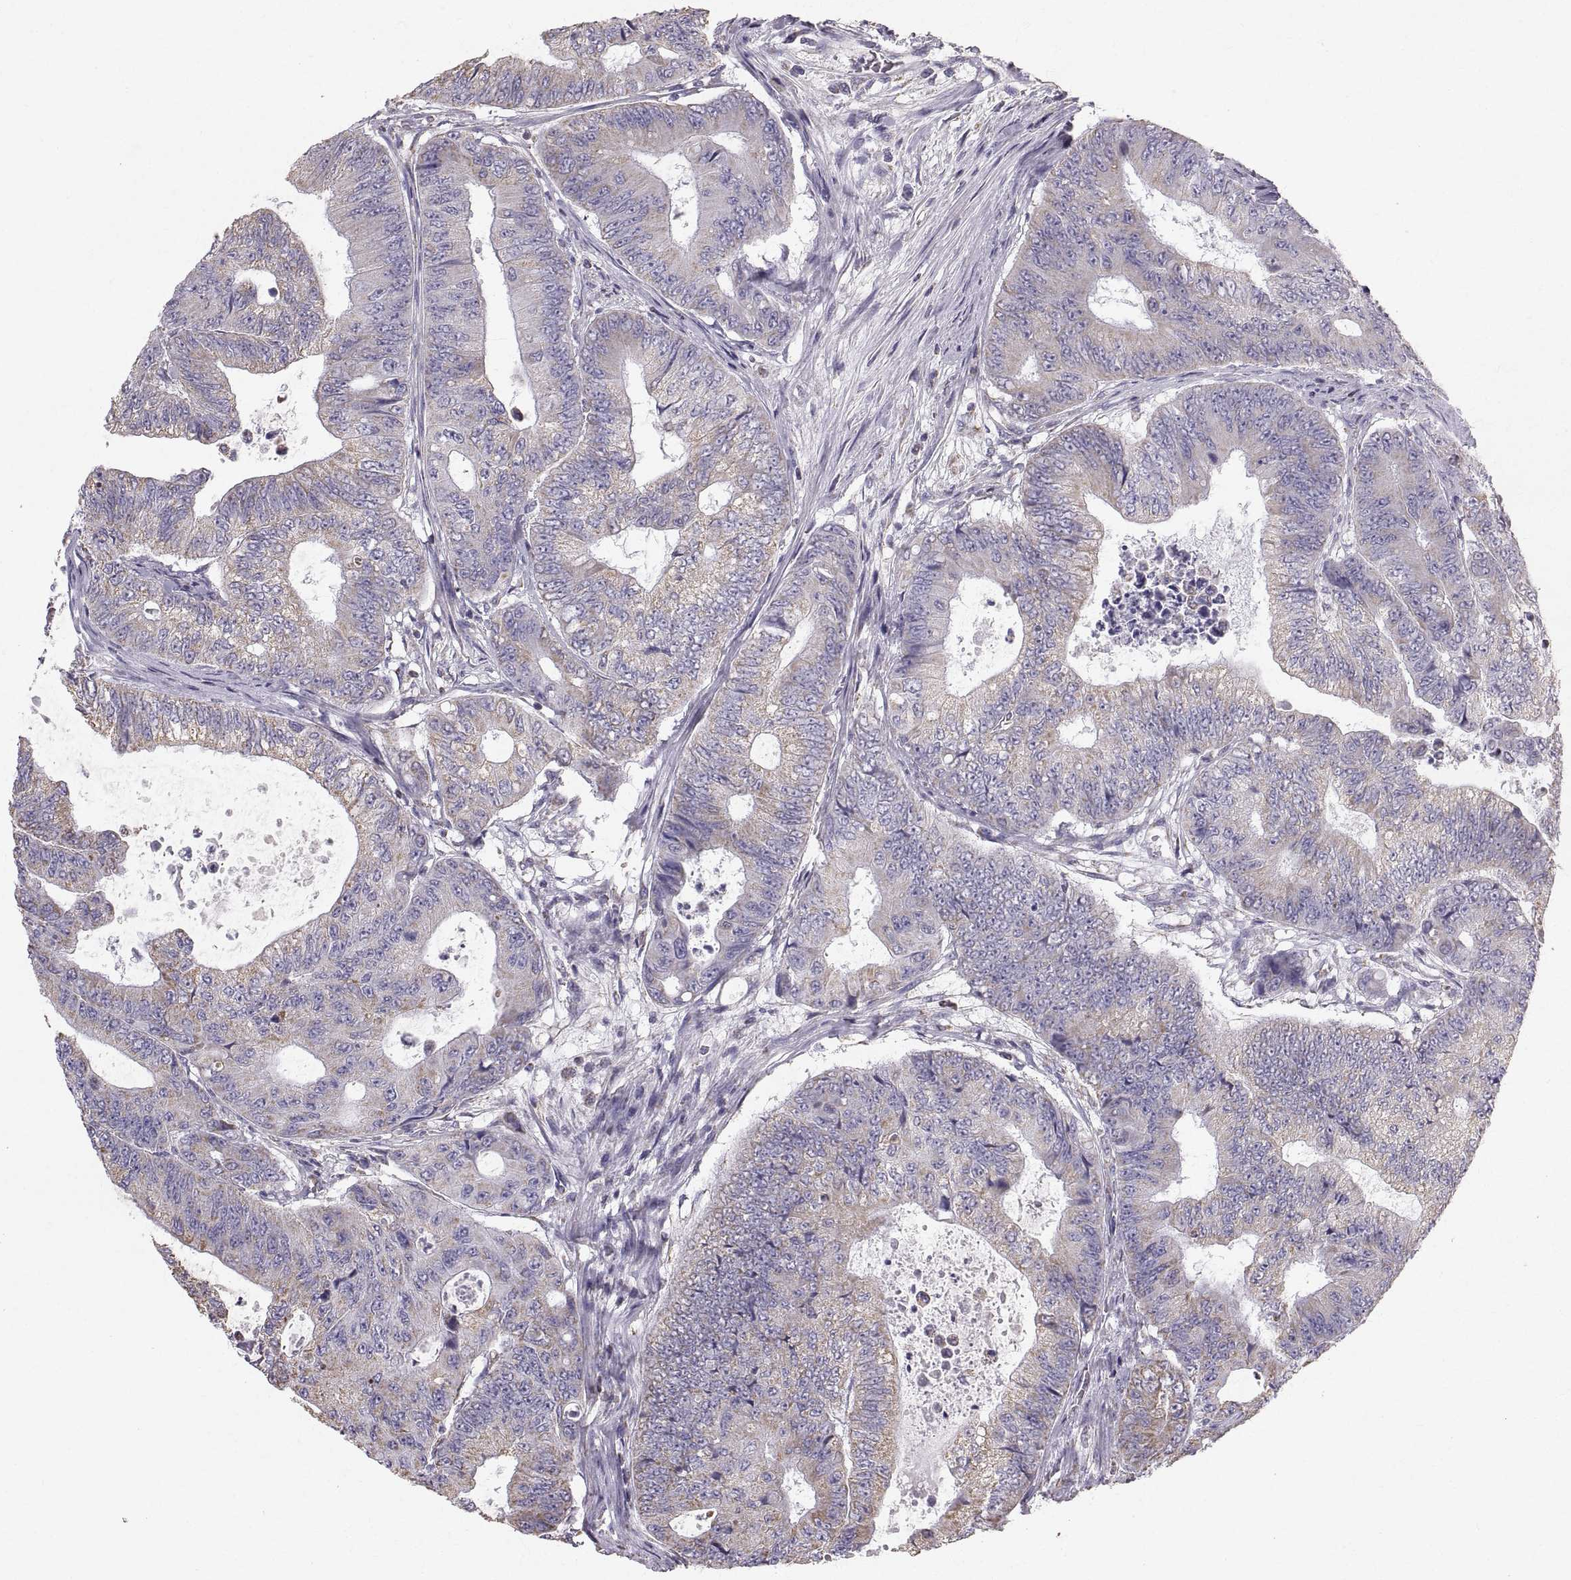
{"staining": {"intensity": "weak", "quantity": "25%-75%", "location": "cytoplasmic/membranous"}, "tissue": "colorectal cancer", "cell_type": "Tumor cells", "image_type": "cancer", "snomed": [{"axis": "morphology", "description": "Adenocarcinoma, NOS"}, {"axis": "topography", "description": "Colon"}], "caption": "A low amount of weak cytoplasmic/membranous expression is present in about 25%-75% of tumor cells in colorectal cancer (adenocarcinoma) tissue. Using DAB (3,3'-diaminobenzidine) (brown) and hematoxylin (blue) stains, captured at high magnification using brightfield microscopy.", "gene": "STMND1", "patient": {"sex": "female", "age": 48}}